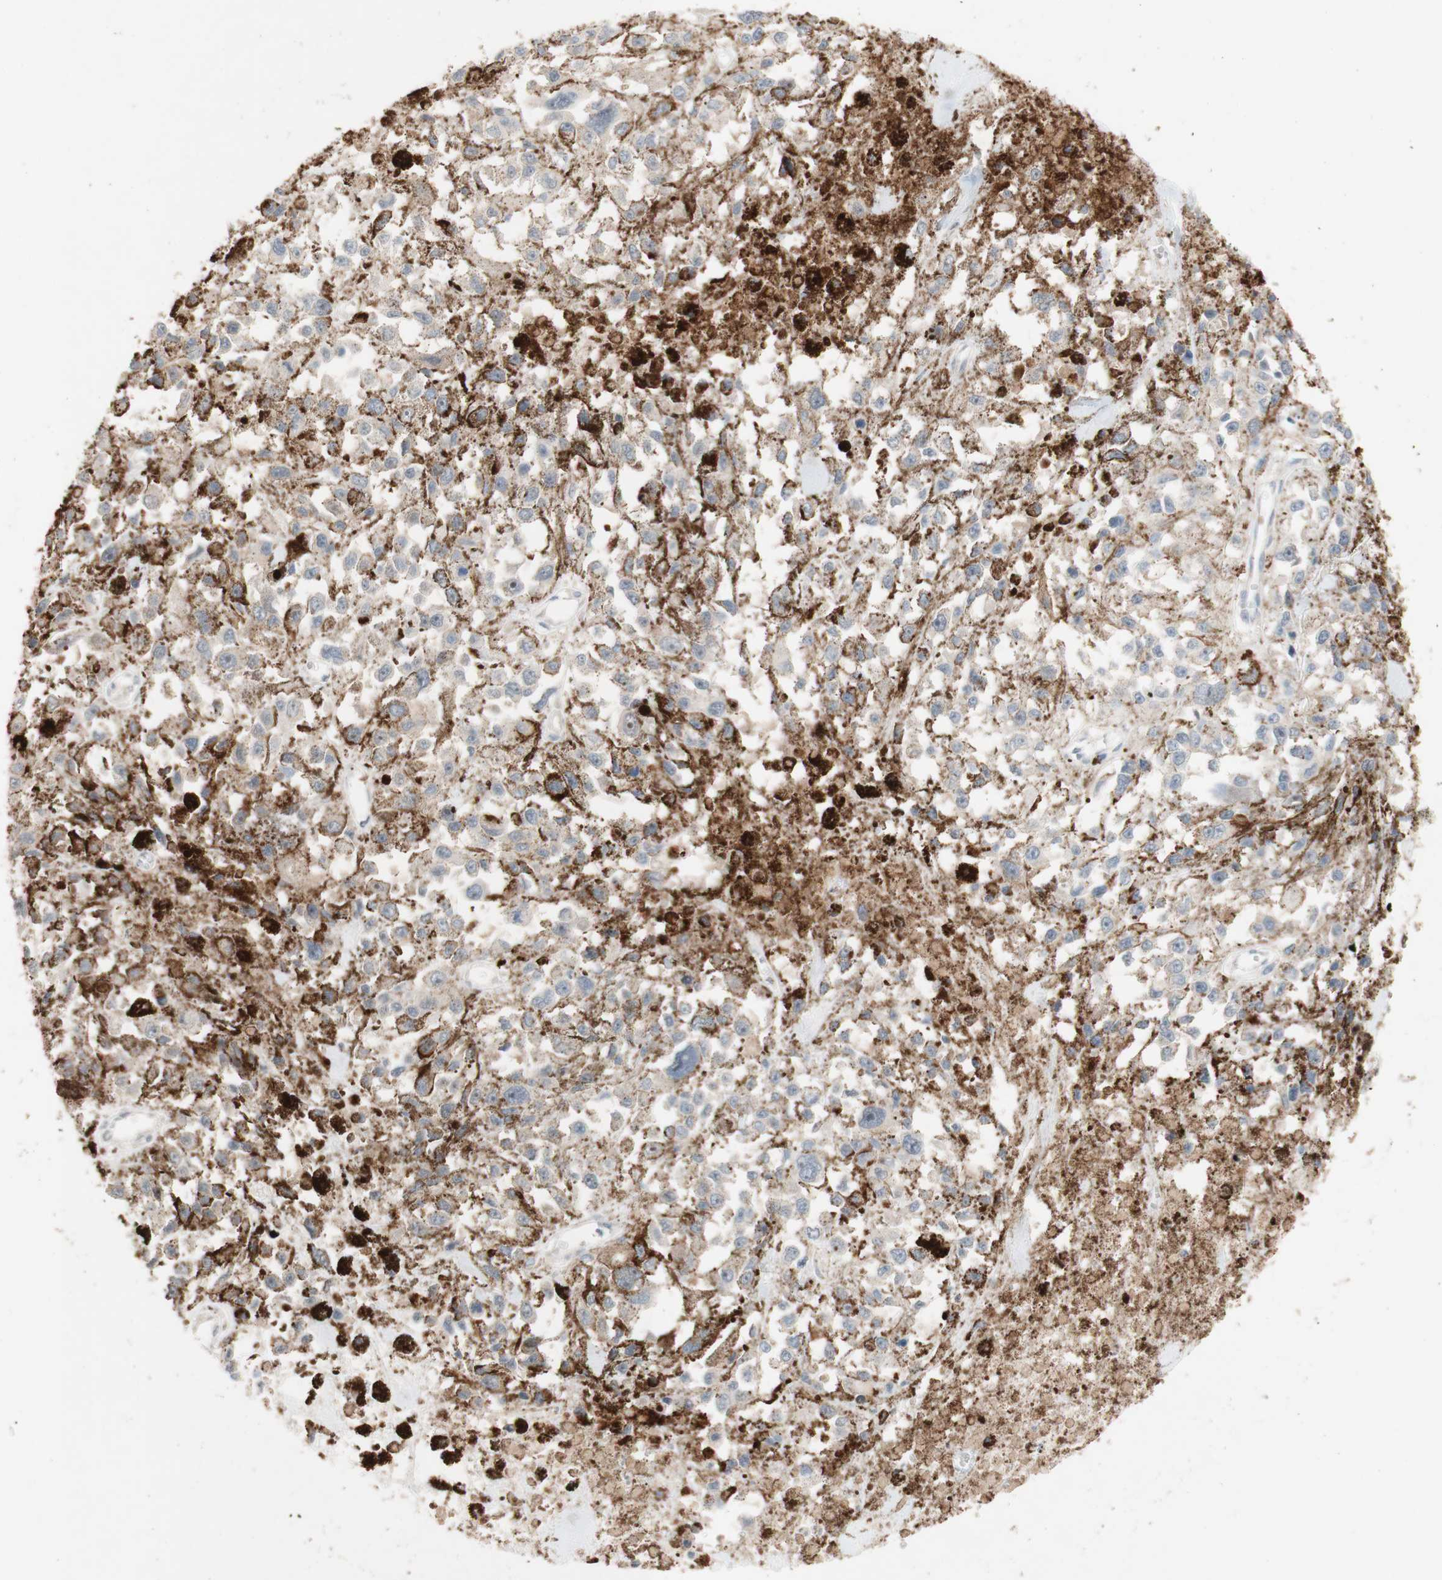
{"staining": {"intensity": "weak", "quantity": "25%-75%", "location": "cytoplasmic/membranous"}, "tissue": "melanoma", "cell_type": "Tumor cells", "image_type": "cancer", "snomed": [{"axis": "morphology", "description": "Malignant melanoma, Metastatic site"}, {"axis": "topography", "description": "Lymph node"}], "caption": "A micrograph of human malignant melanoma (metastatic site) stained for a protein reveals weak cytoplasmic/membranous brown staining in tumor cells.", "gene": "PEX2", "patient": {"sex": "male", "age": 59}}